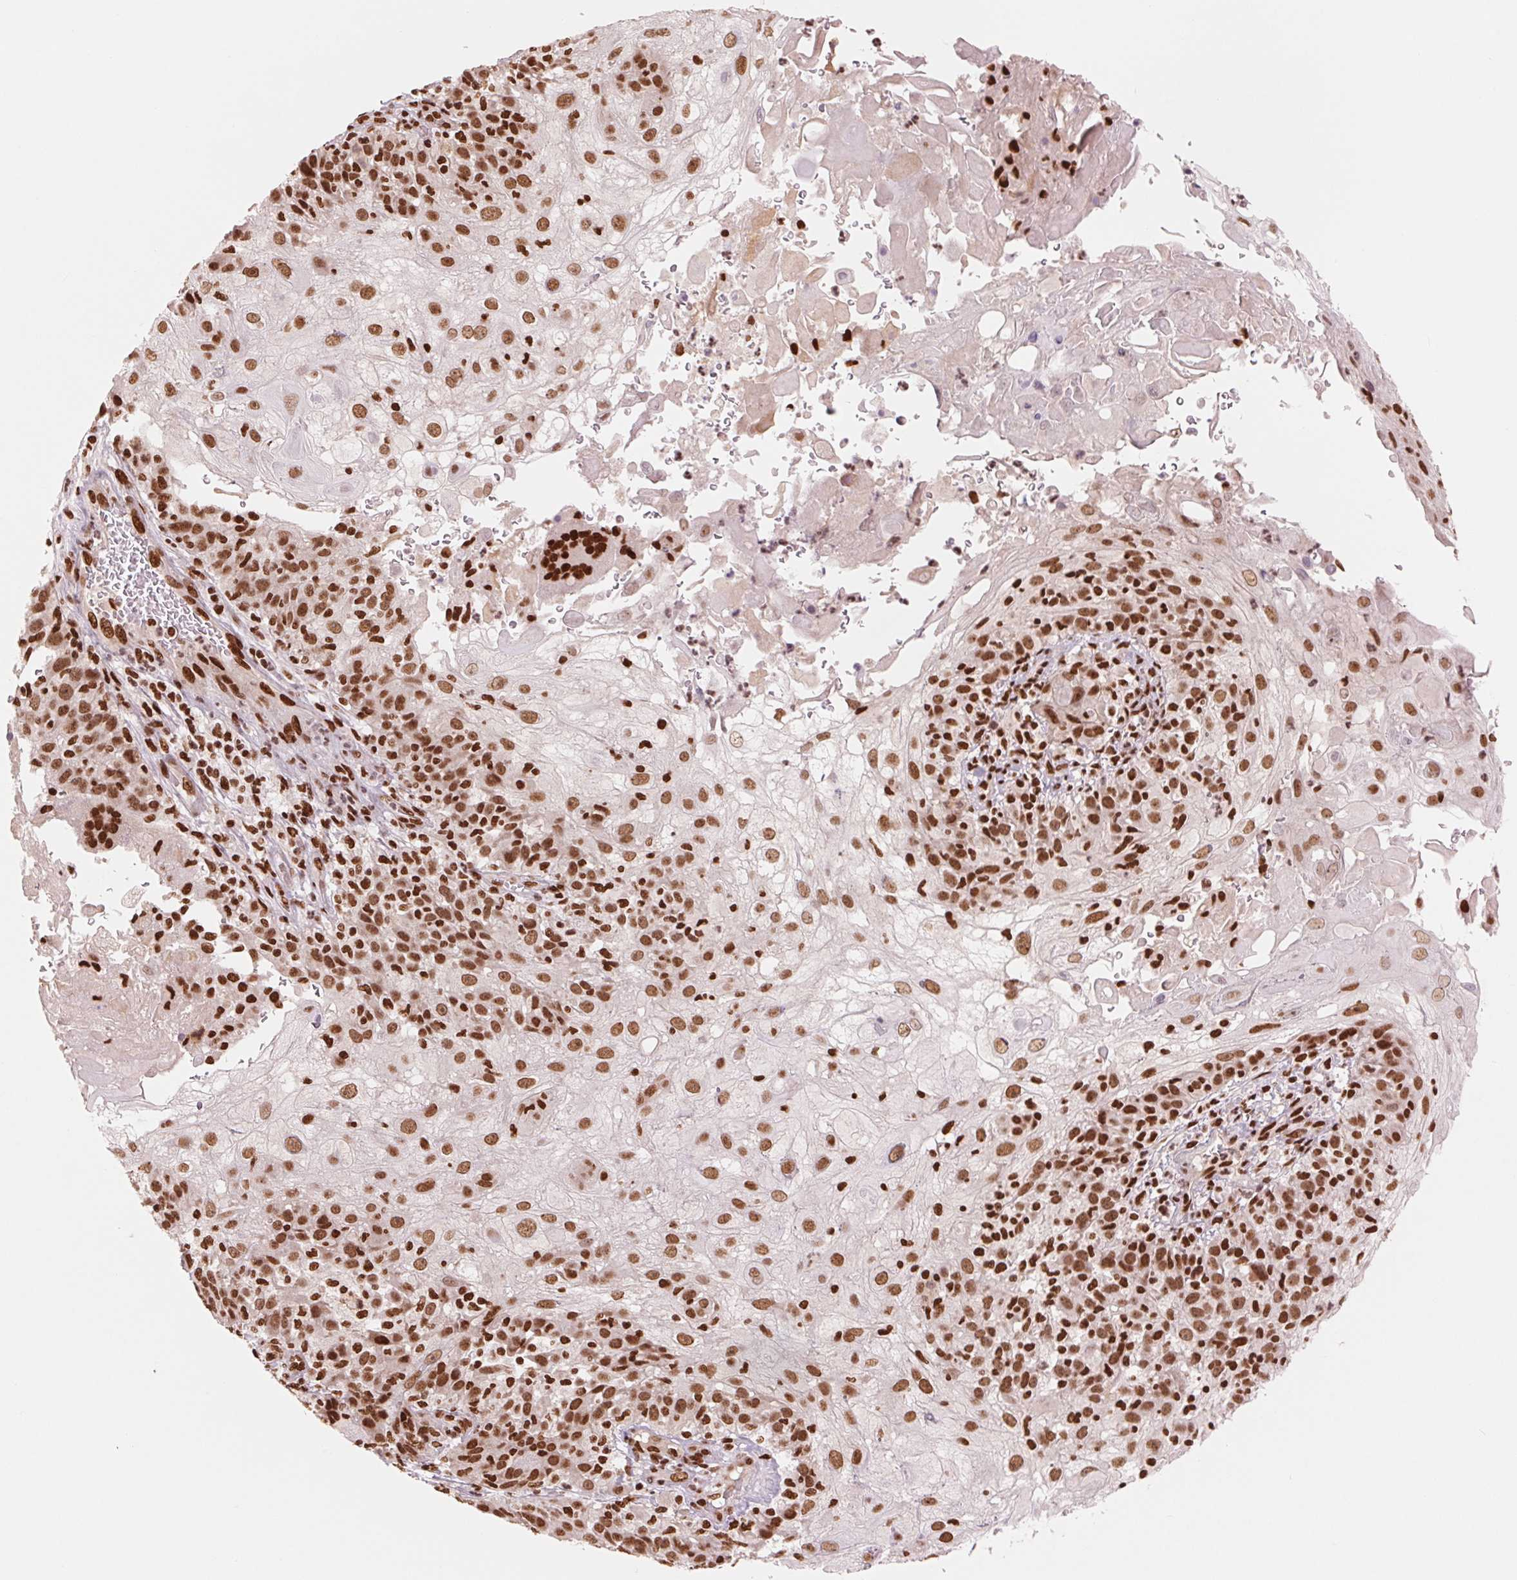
{"staining": {"intensity": "strong", "quantity": ">75%", "location": "nuclear"}, "tissue": "skin cancer", "cell_type": "Tumor cells", "image_type": "cancer", "snomed": [{"axis": "morphology", "description": "Normal tissue, NOS"}, {"axis": "morphology", "description": "Squamous cell carcinoma, NOS"}, {"axis": "topography", "description": "Skin"}], "caption": "Immunohistochemical staining of human squamous cell carcinoma (skin) displays high levels of strong nuclear staining in approximately >75% of tumor cells.", "gene": "TTLL9", "patient": {"sex": "female", "age": 83}}